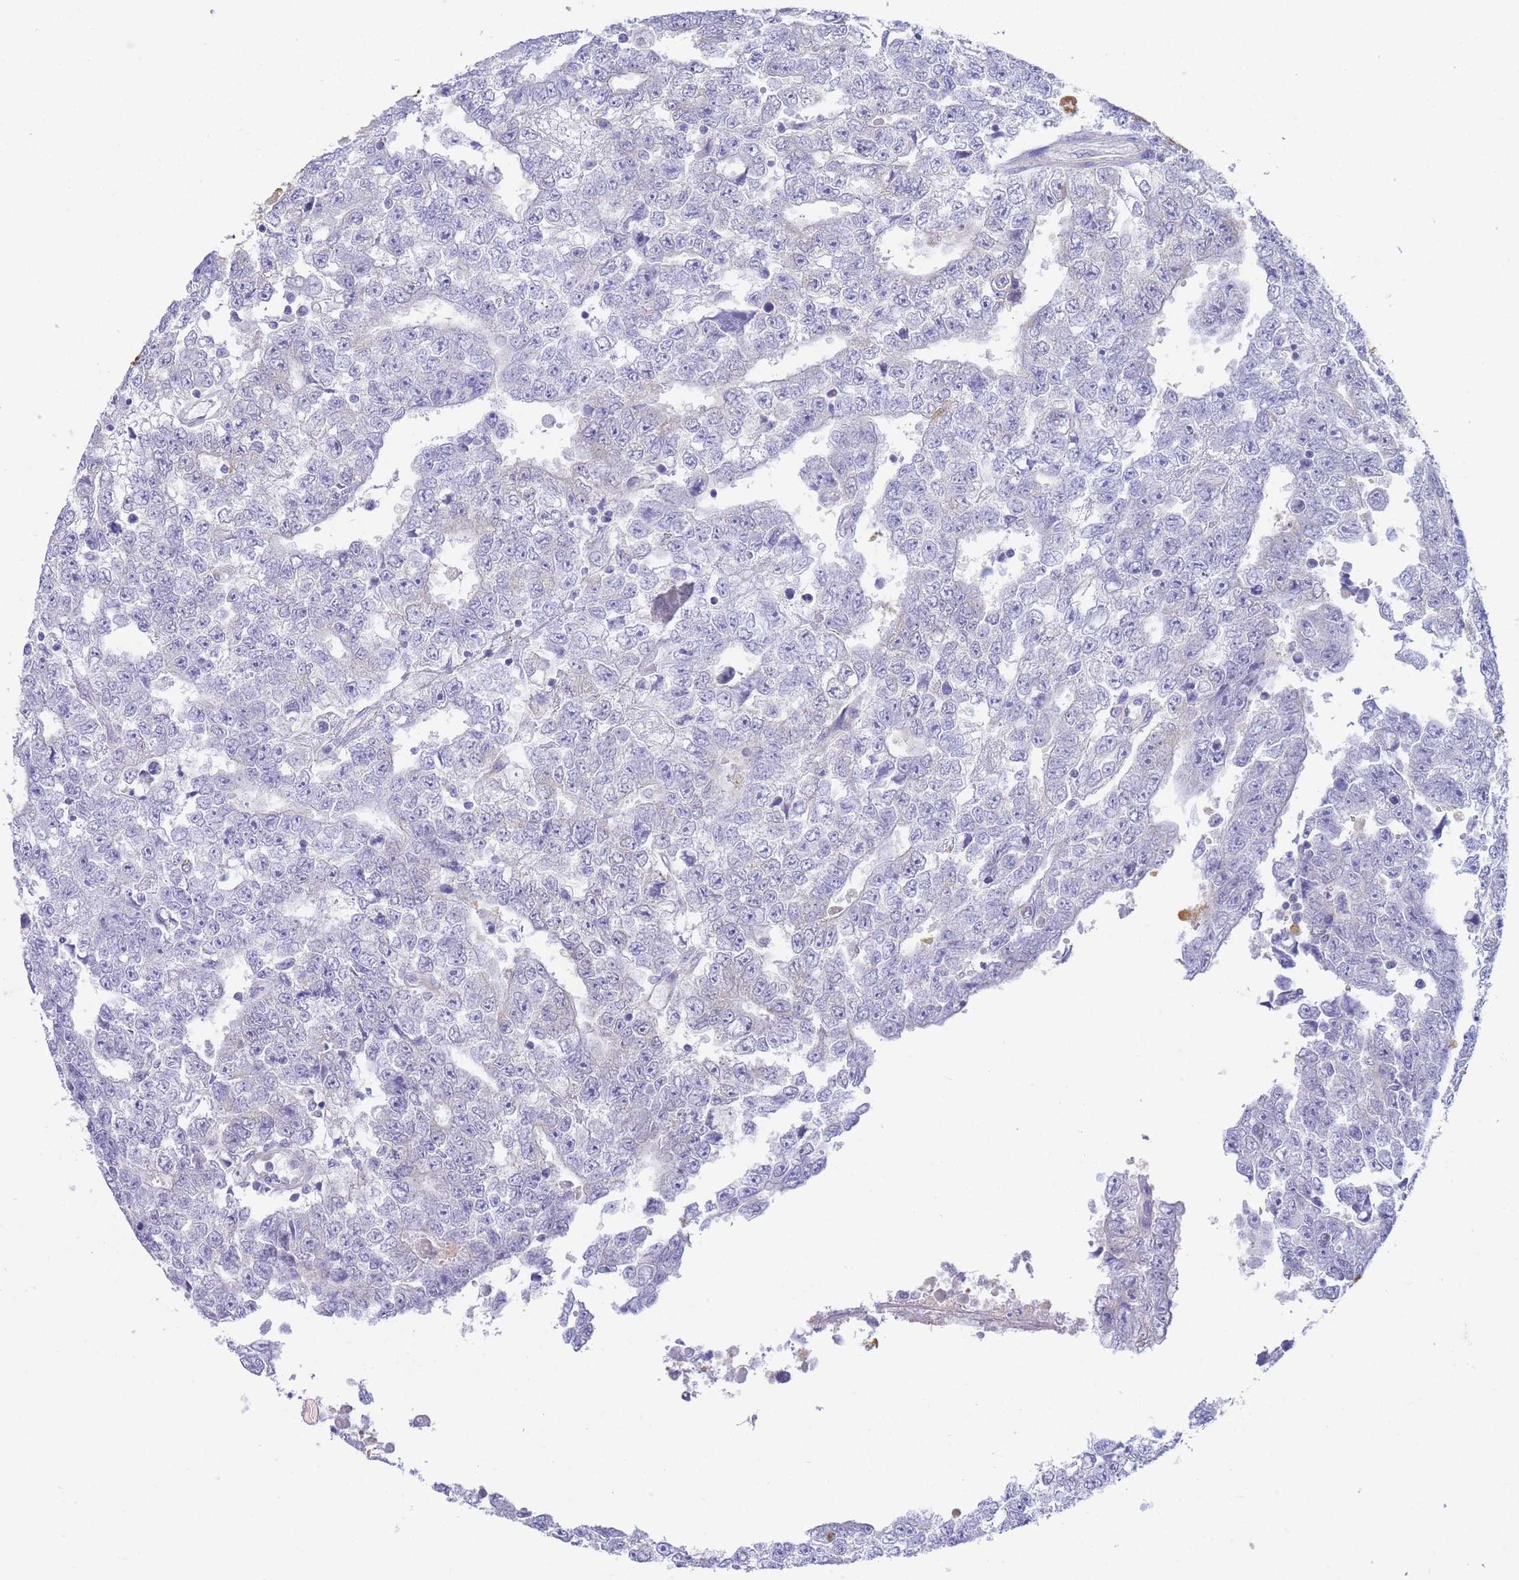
{"staining": {"intensity": "negative", "quantity": "none", "location": "none"}, "tissue": "testis cancer", "cell_type": "Tumor cells", "image_type": "cancer", "snomed": [{"axis": "morphology", "description": "Carcinoma, Embryonal, NOS"}, {"axis": "topography", "description": "Testis"}], "caption": "DAB (3,3'-diaminobenzidine) immunohistochemical staining of human testis embryonal carcinoma shows no significant positivity in tumor cells.", "gene": "SUGT1", "patient": {"sex": "male", "age": 25}}